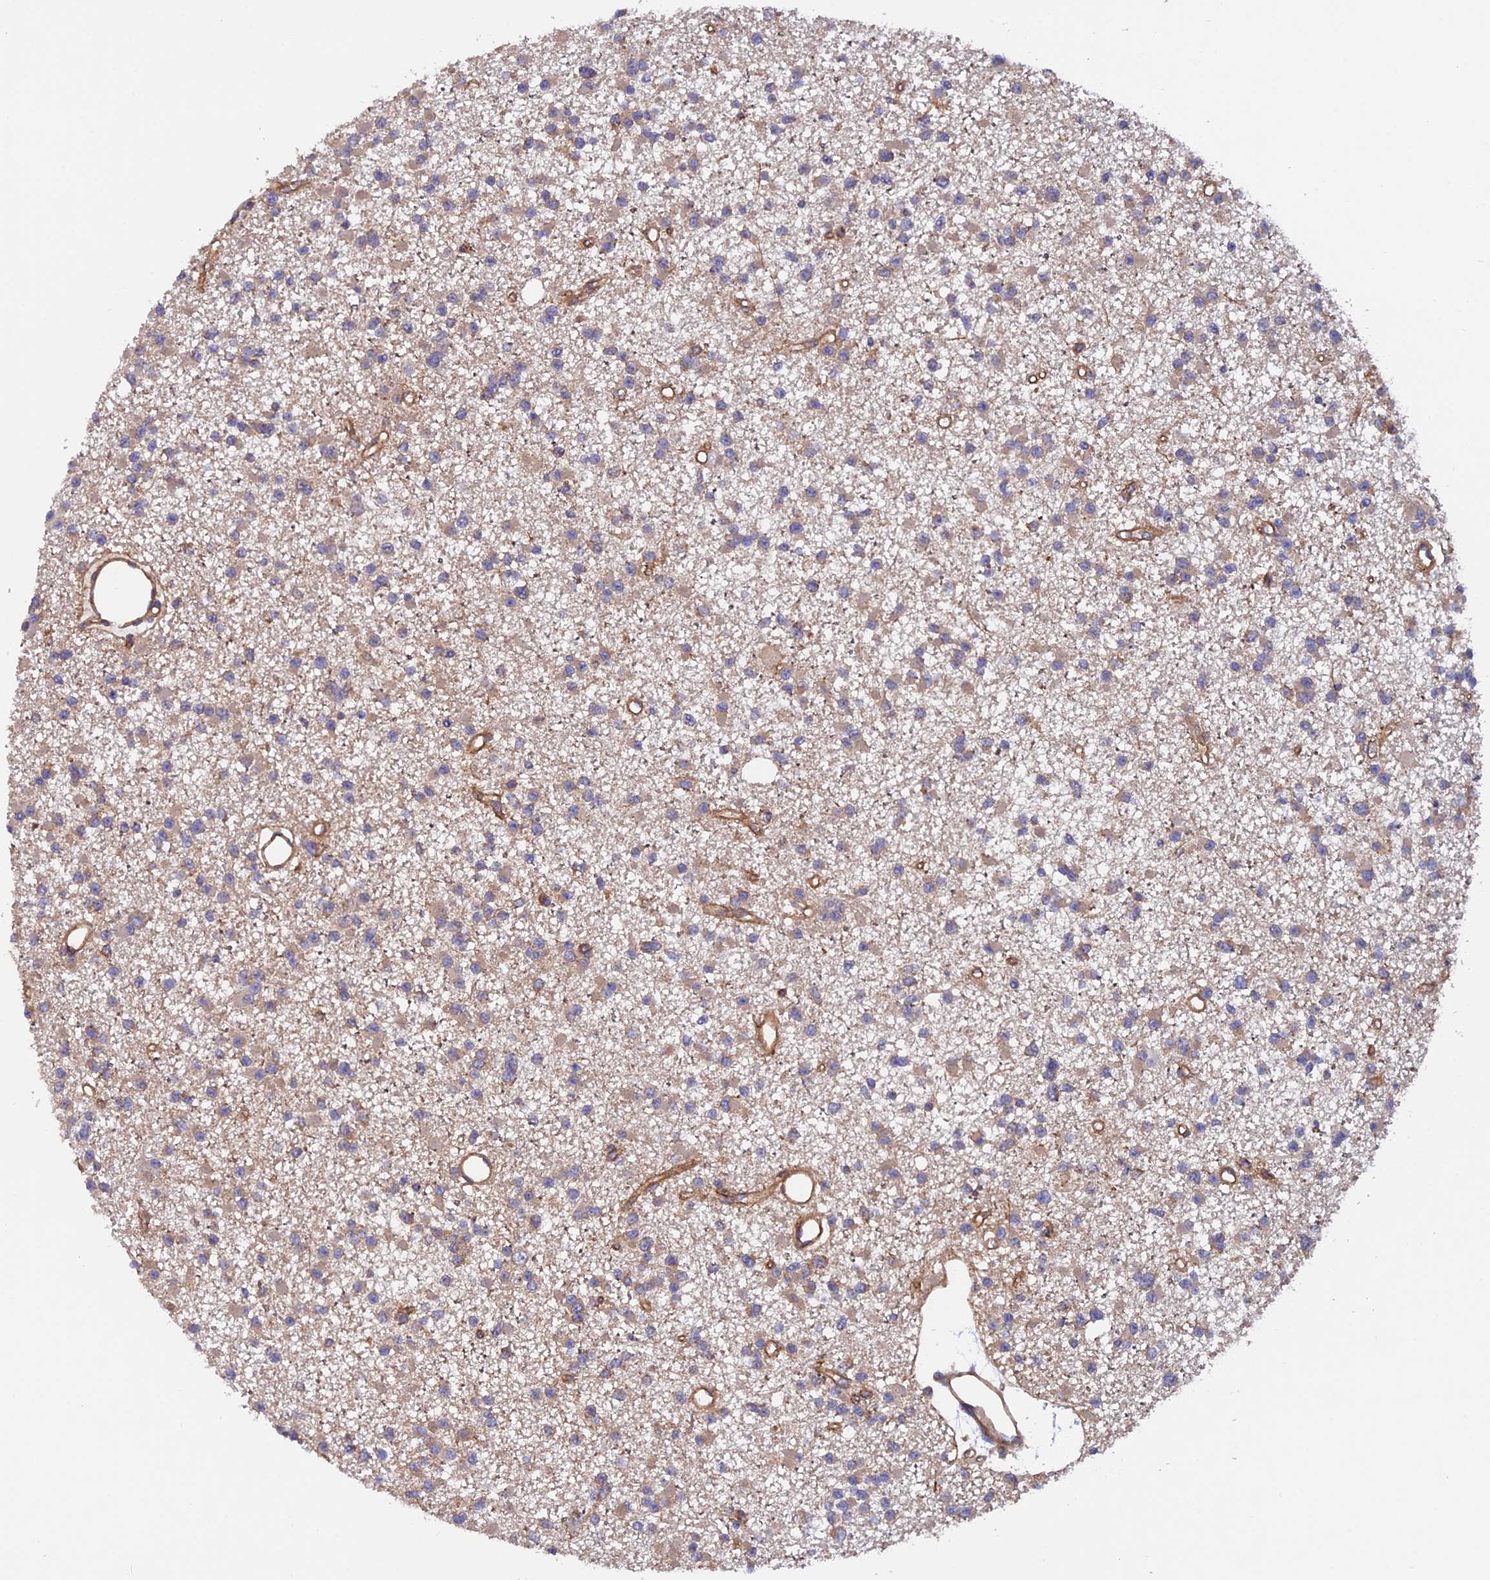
{"staining": {"intensity": "moderate", "quantity": ">75%", "location": "cytoplasmic/membranous"}, "tissue": "glioma", "cell_type": "Tumor cells", "image_type": "cancer", "snomed": [{"axis": "morphology", "description": "Glioma, malignant, Low grade"}, {"axis": "topography", "description": "Brain"}], "caption": "Tumor cells demonstrate medium levels of moderate cytoplasmic/membranous expression in approximately >75% of cells in malignant glioma (low-grade).", "gene": "ADAMTS15", "patient": {"sex": "female", "age": 22}}